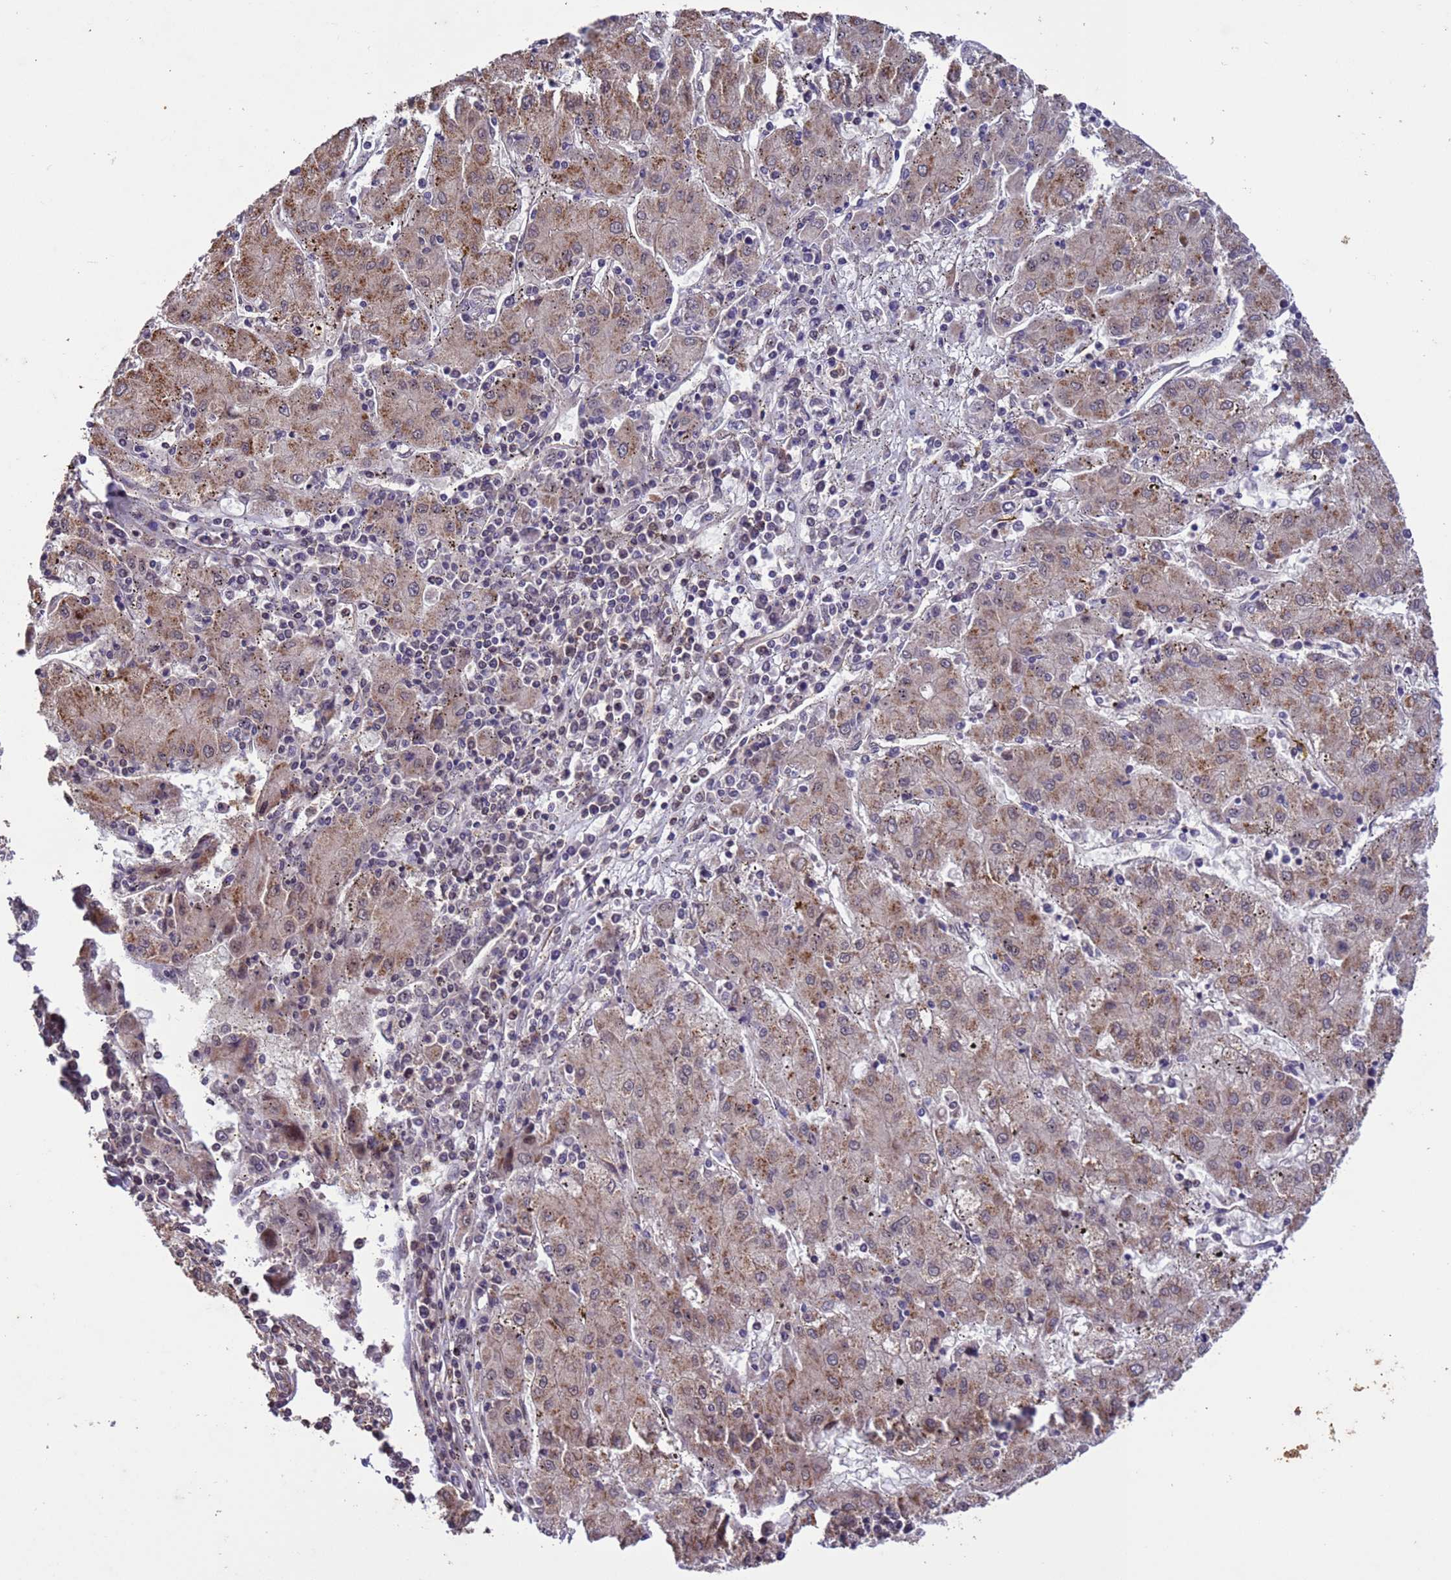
{"staining": {"intensity": "moderate", "quantity": ">75%", "location": "cytoplasmic/membranous"}, "tissue": "liver cancer", "cell_type": "Tumor cells", "image_type": "cancer", "snomed": [{"axis": "morphology", "description": "Carcinoma, Hepatocellular, NOS"}, {"axis": "topography", "description": "Liver"}], "caption": "Protein staining of liver cancer (hepatocellular carcinoma) tissue demonstrates moderate cytoplasmic/membranous positivity in approximately >75% of tumor cells. Immunohistochemistry stains the protein of interest in brown and the nuclei are stained blue.", "gene": "VSTM4", "patient": {"sex": "male", "age": 72}}